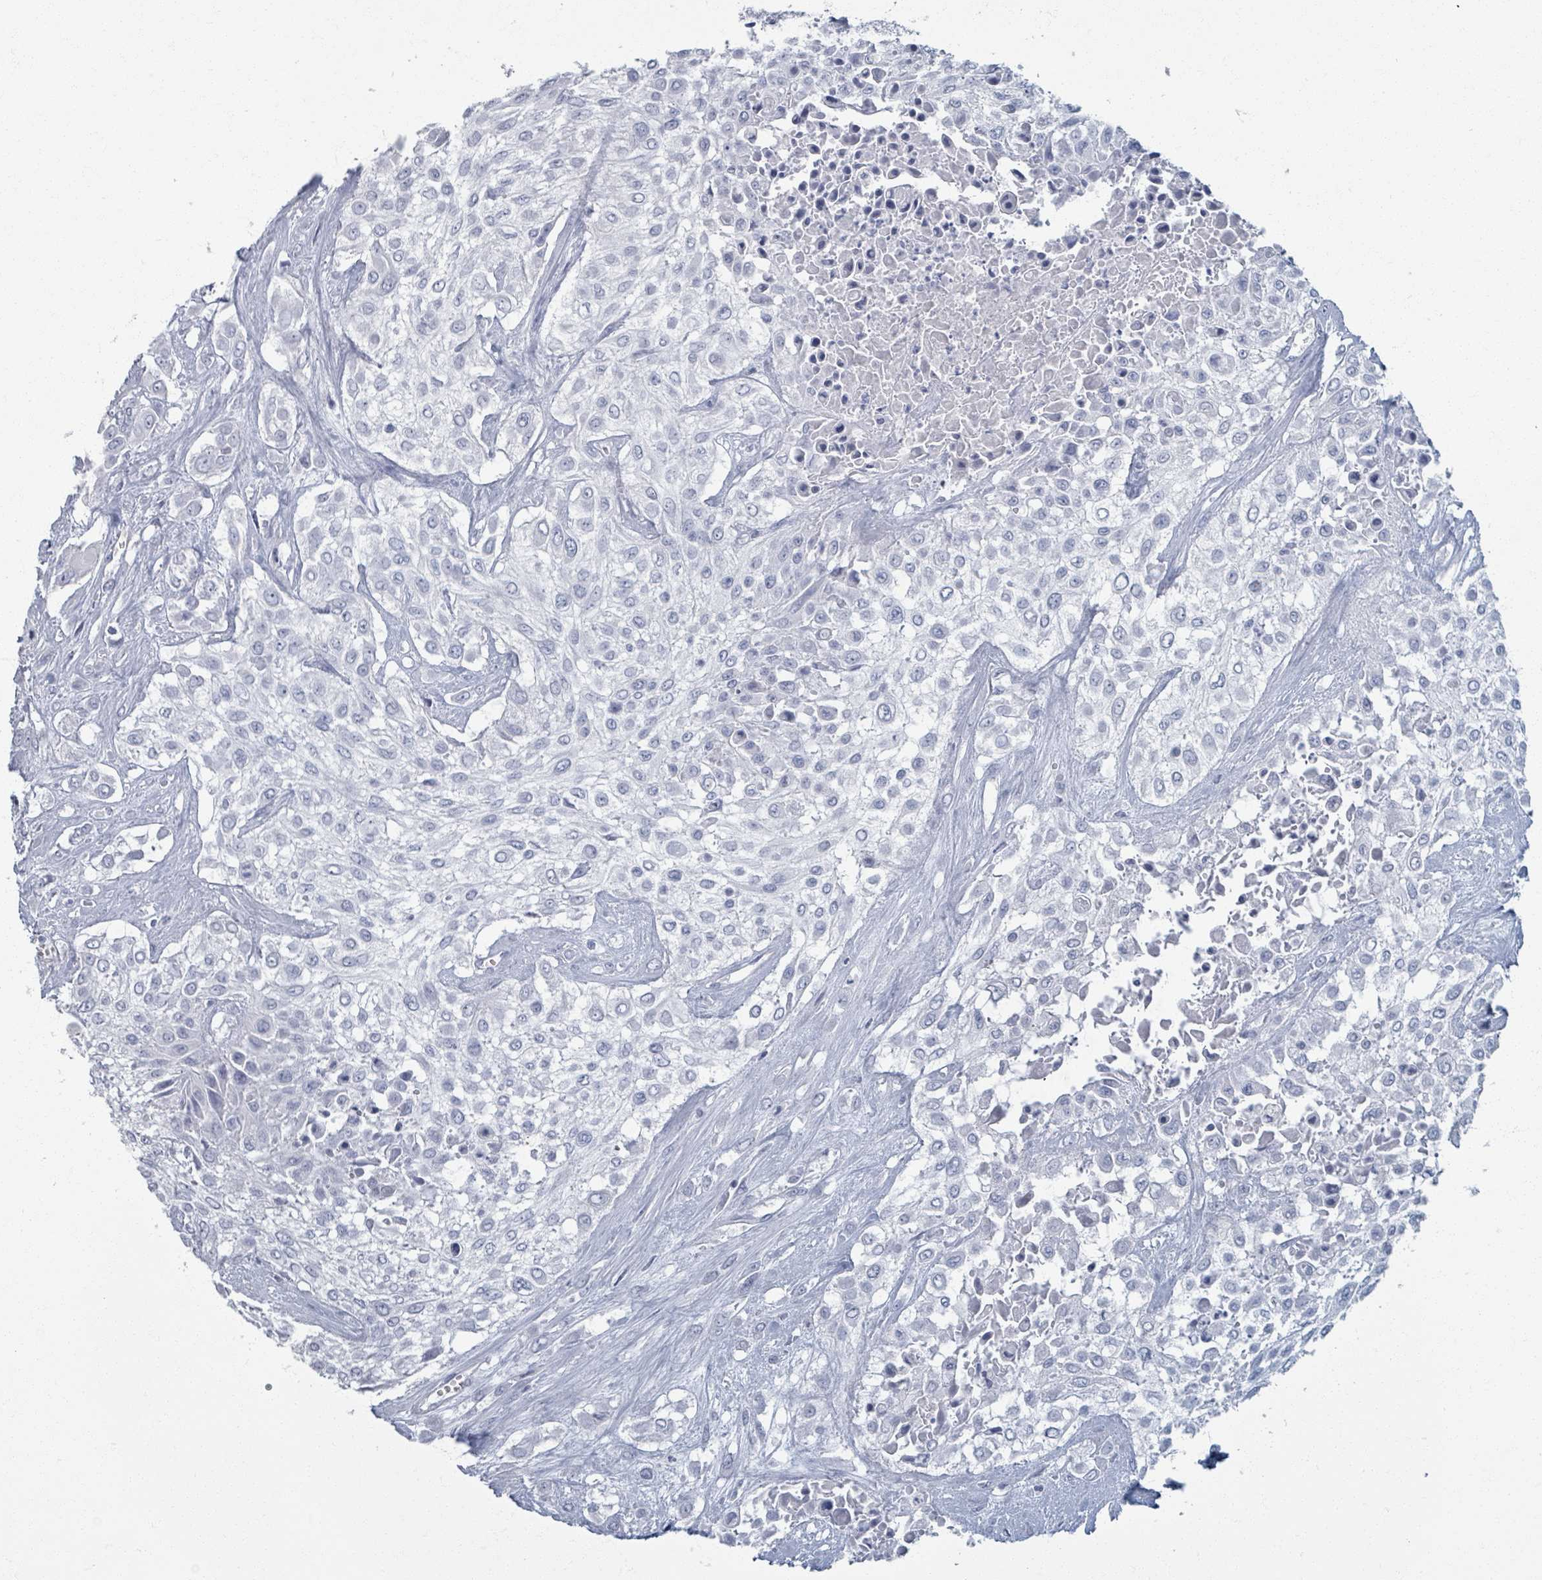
{"staining": {"intensity": "negative", "quantity": "none", "location": "none"}, "tissue": "urothelial cancer", "cell_type": "Tumor cells", "image_type": "cancer", "snomed": [{"axis": "morphology", "description": "Urothelial carcinoma, High grade"}, {"axis": "topography", "description": "Urinary bladder"}], "caption": "Photomicrograph shows no significant protein positivity in tumor cells of urothelial cancer.", "gene": "TAS2R1", "patient": {"sex": "male", "age": 57}}